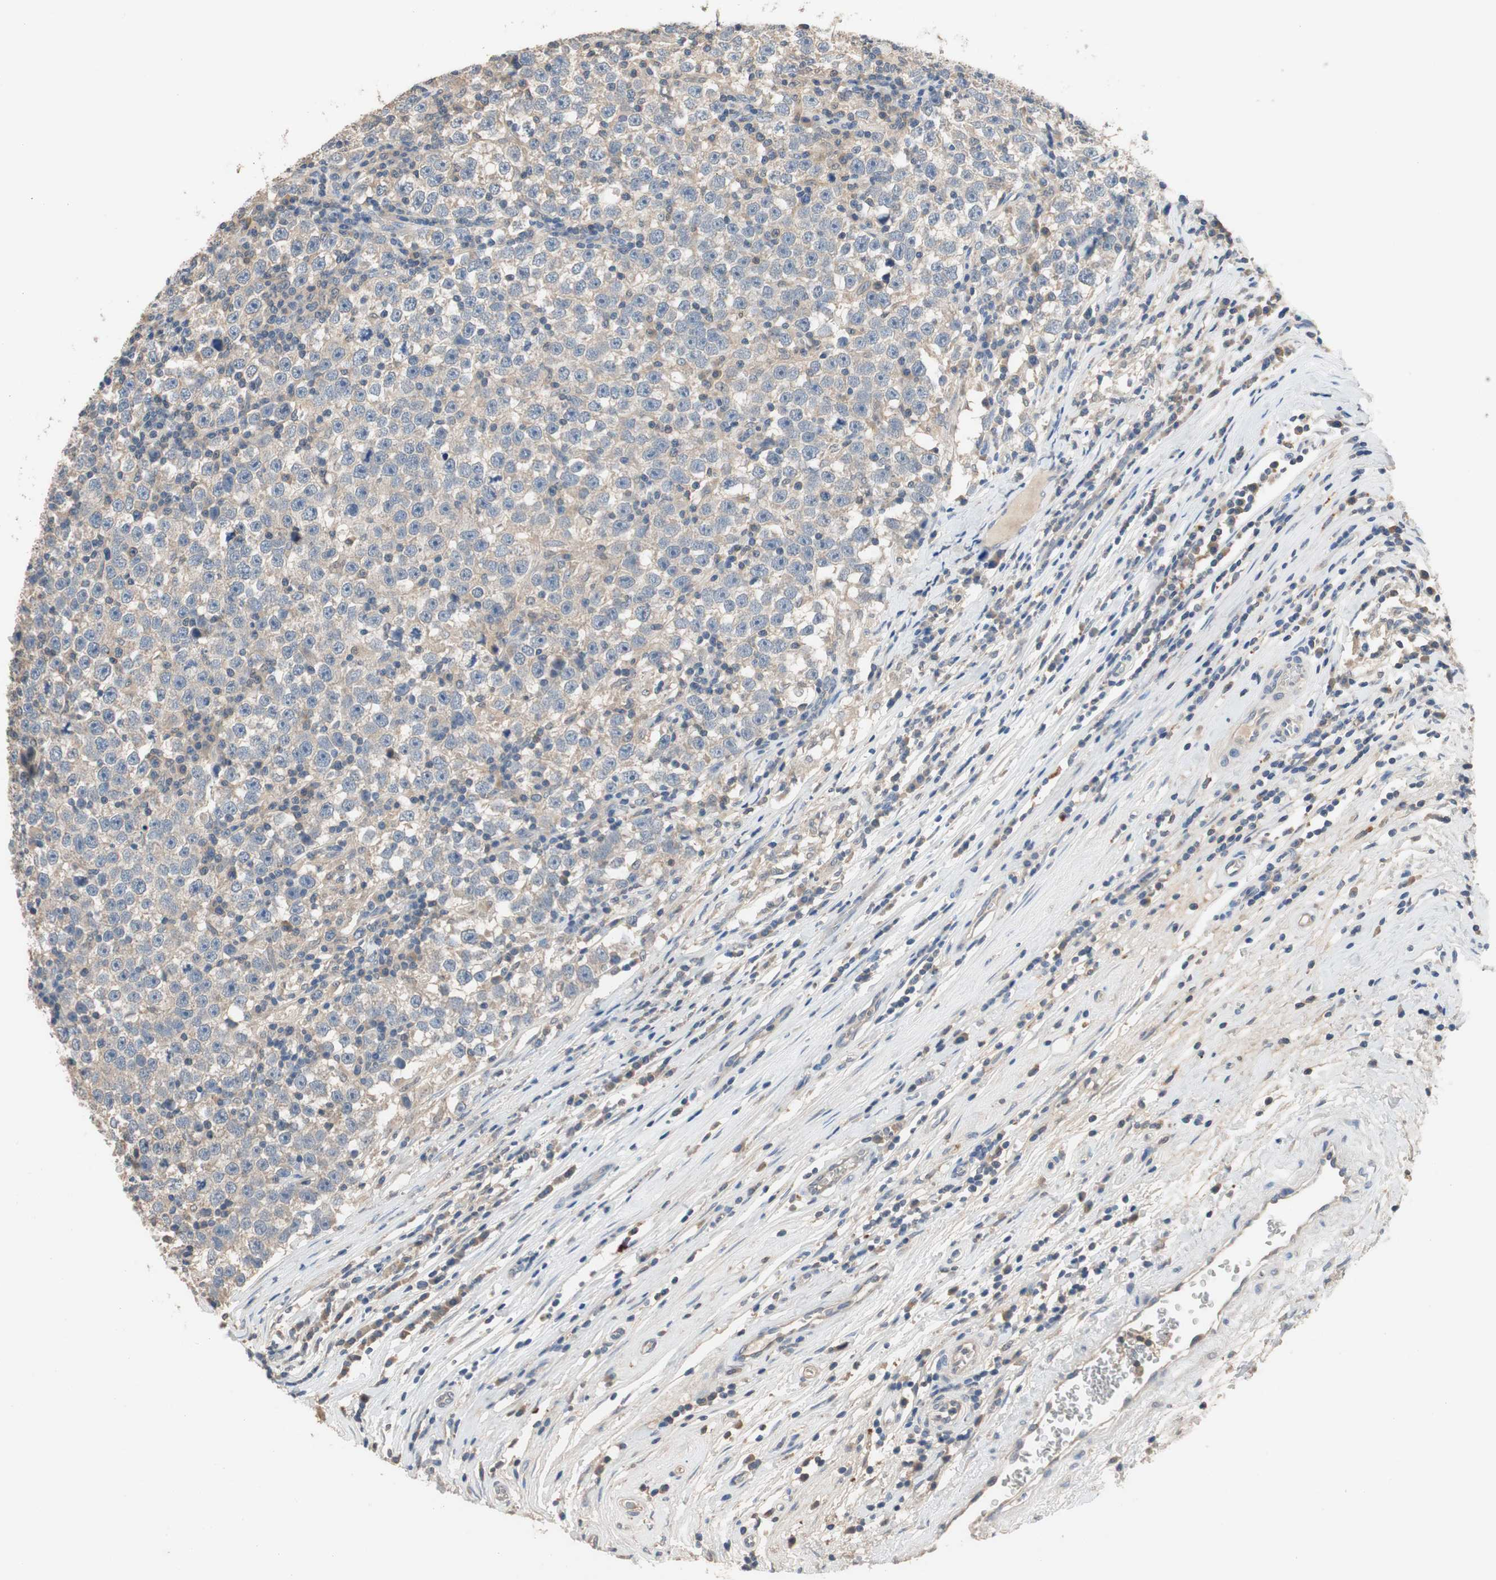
{"staining": {"intensity": "weak", "quantity": "25%-75%", "location": "cytoplasmic/membranous"}, "tissue": "testis cancer", "cell_type": "Tumor cells", "image_type": "cancer", "snomed": [{"axis": "morphology", "description": "Seminoma, NOS"}, {"axis": "topography", "description": "Testis"}], "caption": "An immunohistochemistry (IHC) photomicrograph of neoplastic tissue is shown. Protein staining in brown highlights weak cytoplasmic/membranous positivity in testis seminoma within tumor cells. (DAB (3,3'-diaminobenzidine) IHC with brightfield microscopy, high magnification).", "gene": "ADAP1", "patient": {"sex": "male", "age": 43}}